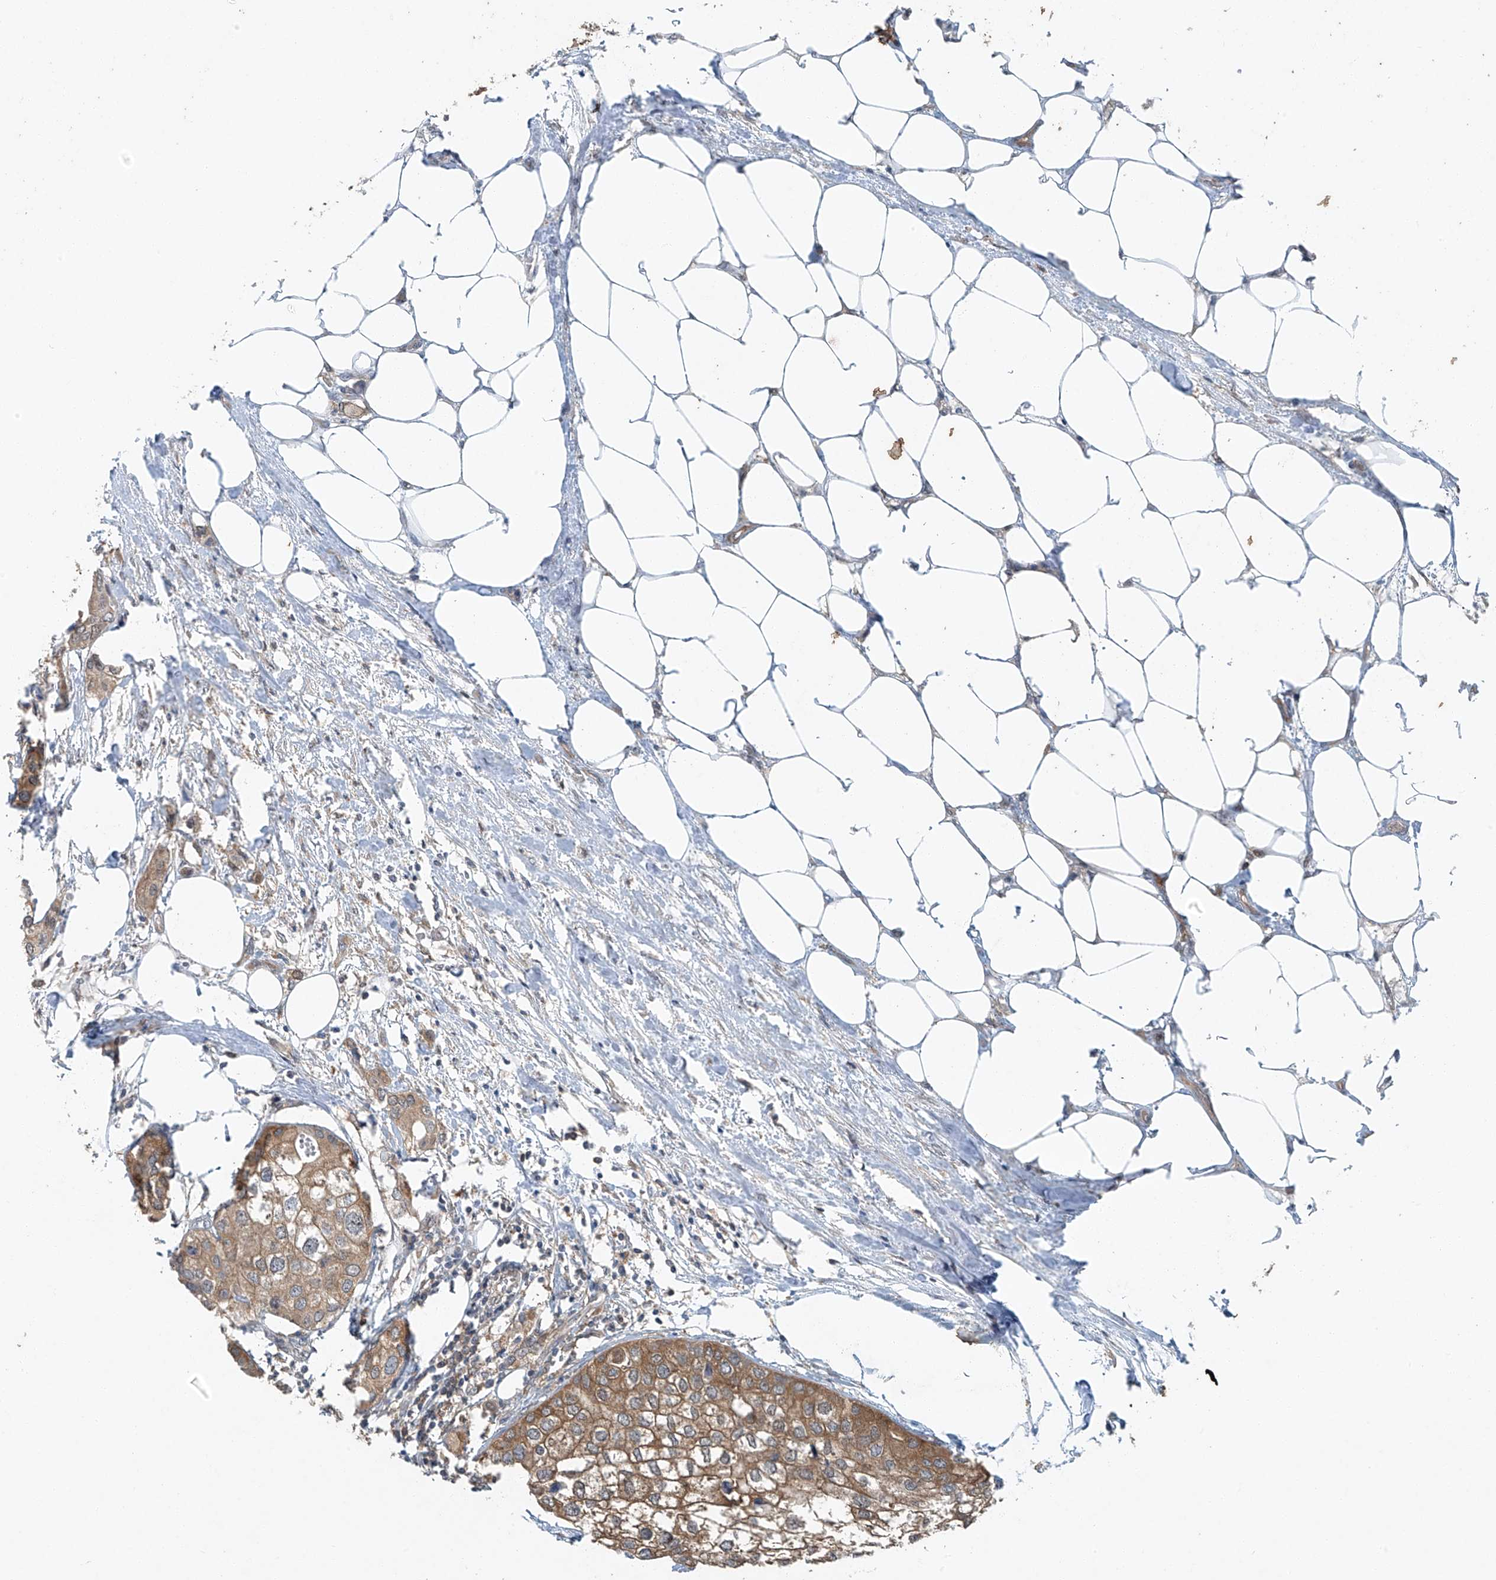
{"staining": {"intensity": "moderate", "quantity": ">75%", "location": "cytoplasmic/membranous"}, "tissue": "urothelial cancer", "cell_type": "Tumor cells", "image_type": "cancer", "snomed": [{"axis": "morphology", "description": "Urothelial carcinoma, High grade"}, {"axis": "topography", "description": "Urinary bladder"}], "caption": "Immunohistochemical staining of urothelial cancer shows medium levels of moderate cytoplasmic/membranous protein positivity in approximately >75% of tumor cells.", "gene": "TAF8", "patient": {"sex": "male", "age": 64}}